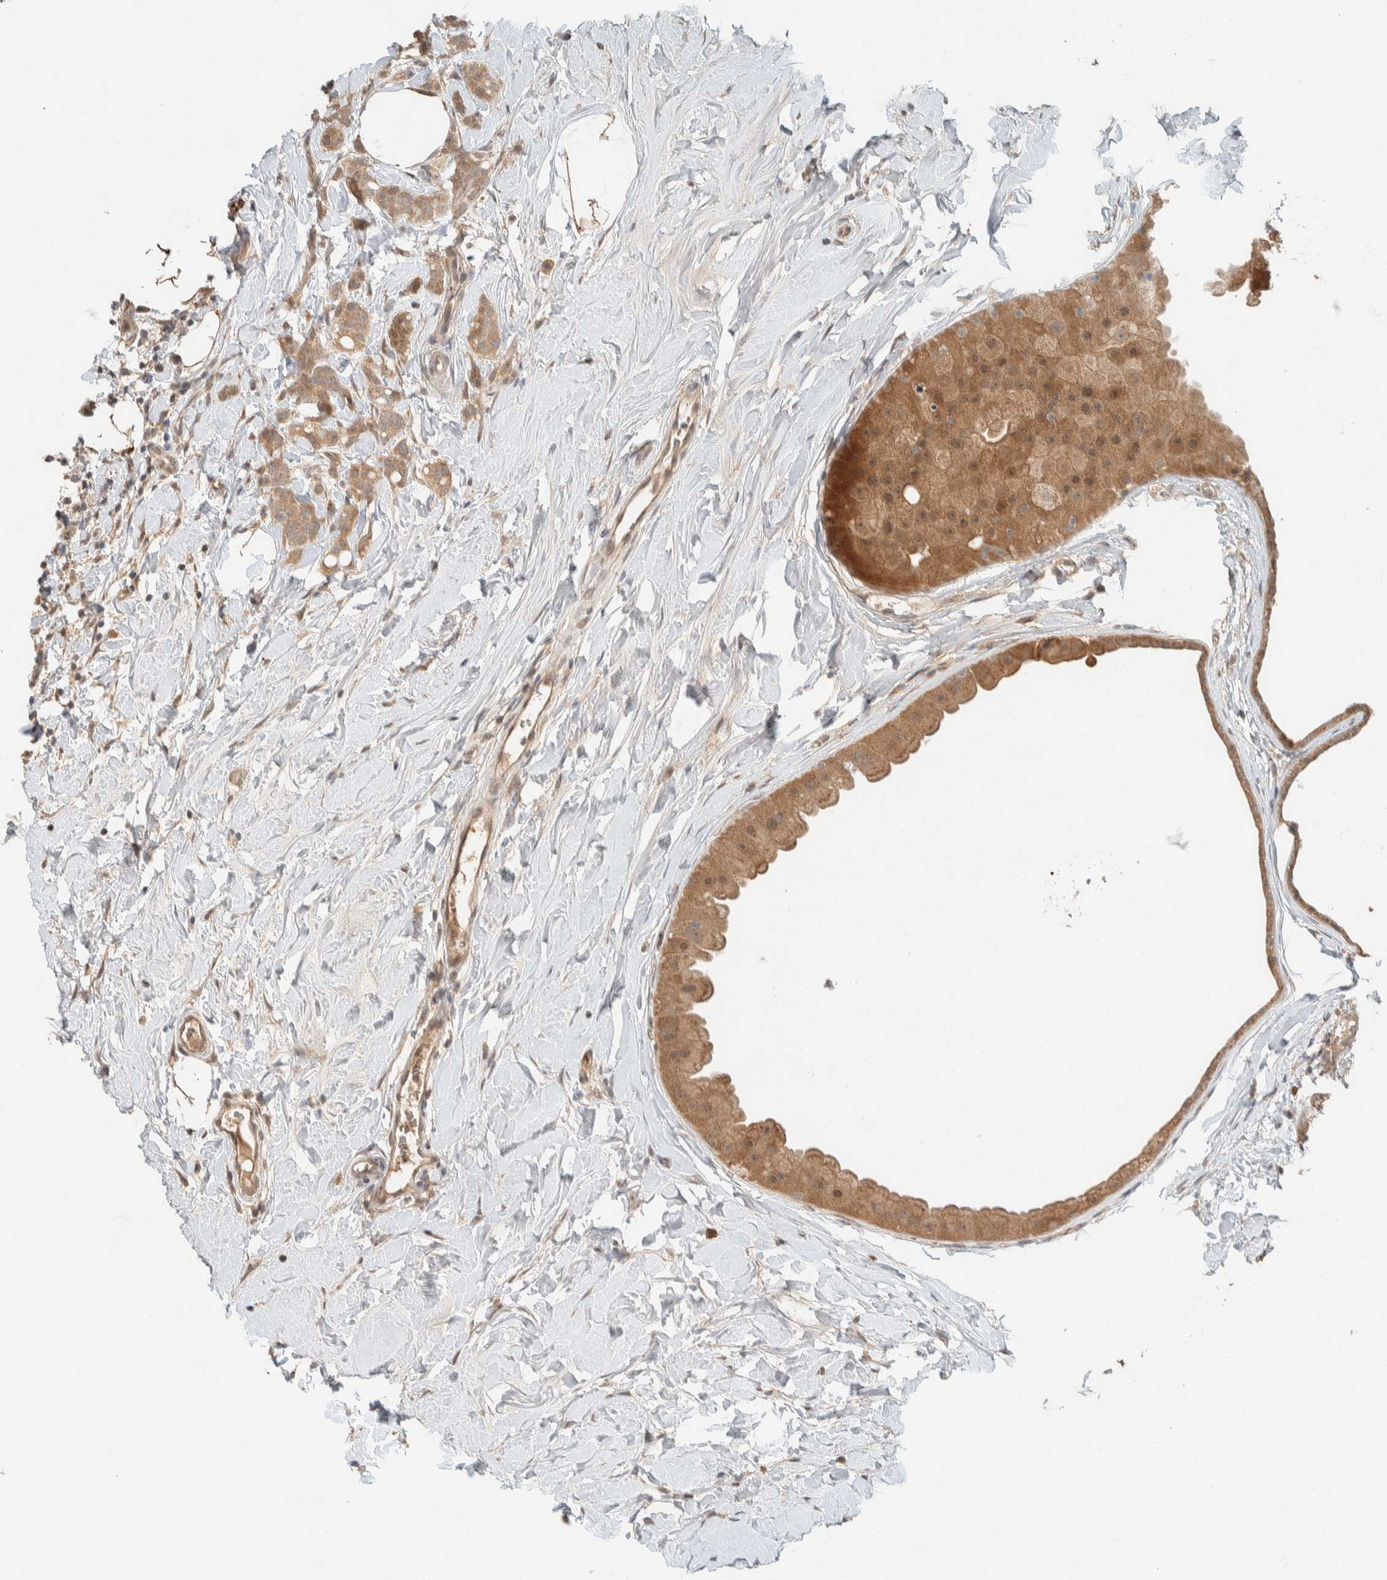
{"staining": {"intensity": "moderate", "quantity": ">75%", "location": "cytoplasmic/membranous,nuclear"}, "tissue": "breast cancer", "cell_type": "Tumor cells", "image_type": "cancer", "snomed": [{"axis": "morphology", "description": "Lobular carcinoma, in situ"}, {"axis": "morphology", "description": "Lobular carcinoma"}, {"axis": "topography", "description": "Breast"}], "caption": "Immunohistochemical staining of human lobular carcinoma (breast) displays medium levels of moderate cytoplasmic/membranous and nuclear positivity in approximately >75% of tumor cells. The staining was performed using DAB to visualize the protein expression in brown, while the nuclei were stained in blue with hematoxylin (Magnification: 20x).", "gene": "ZNF567", "patient": {"sex": "female", "age": 41}}